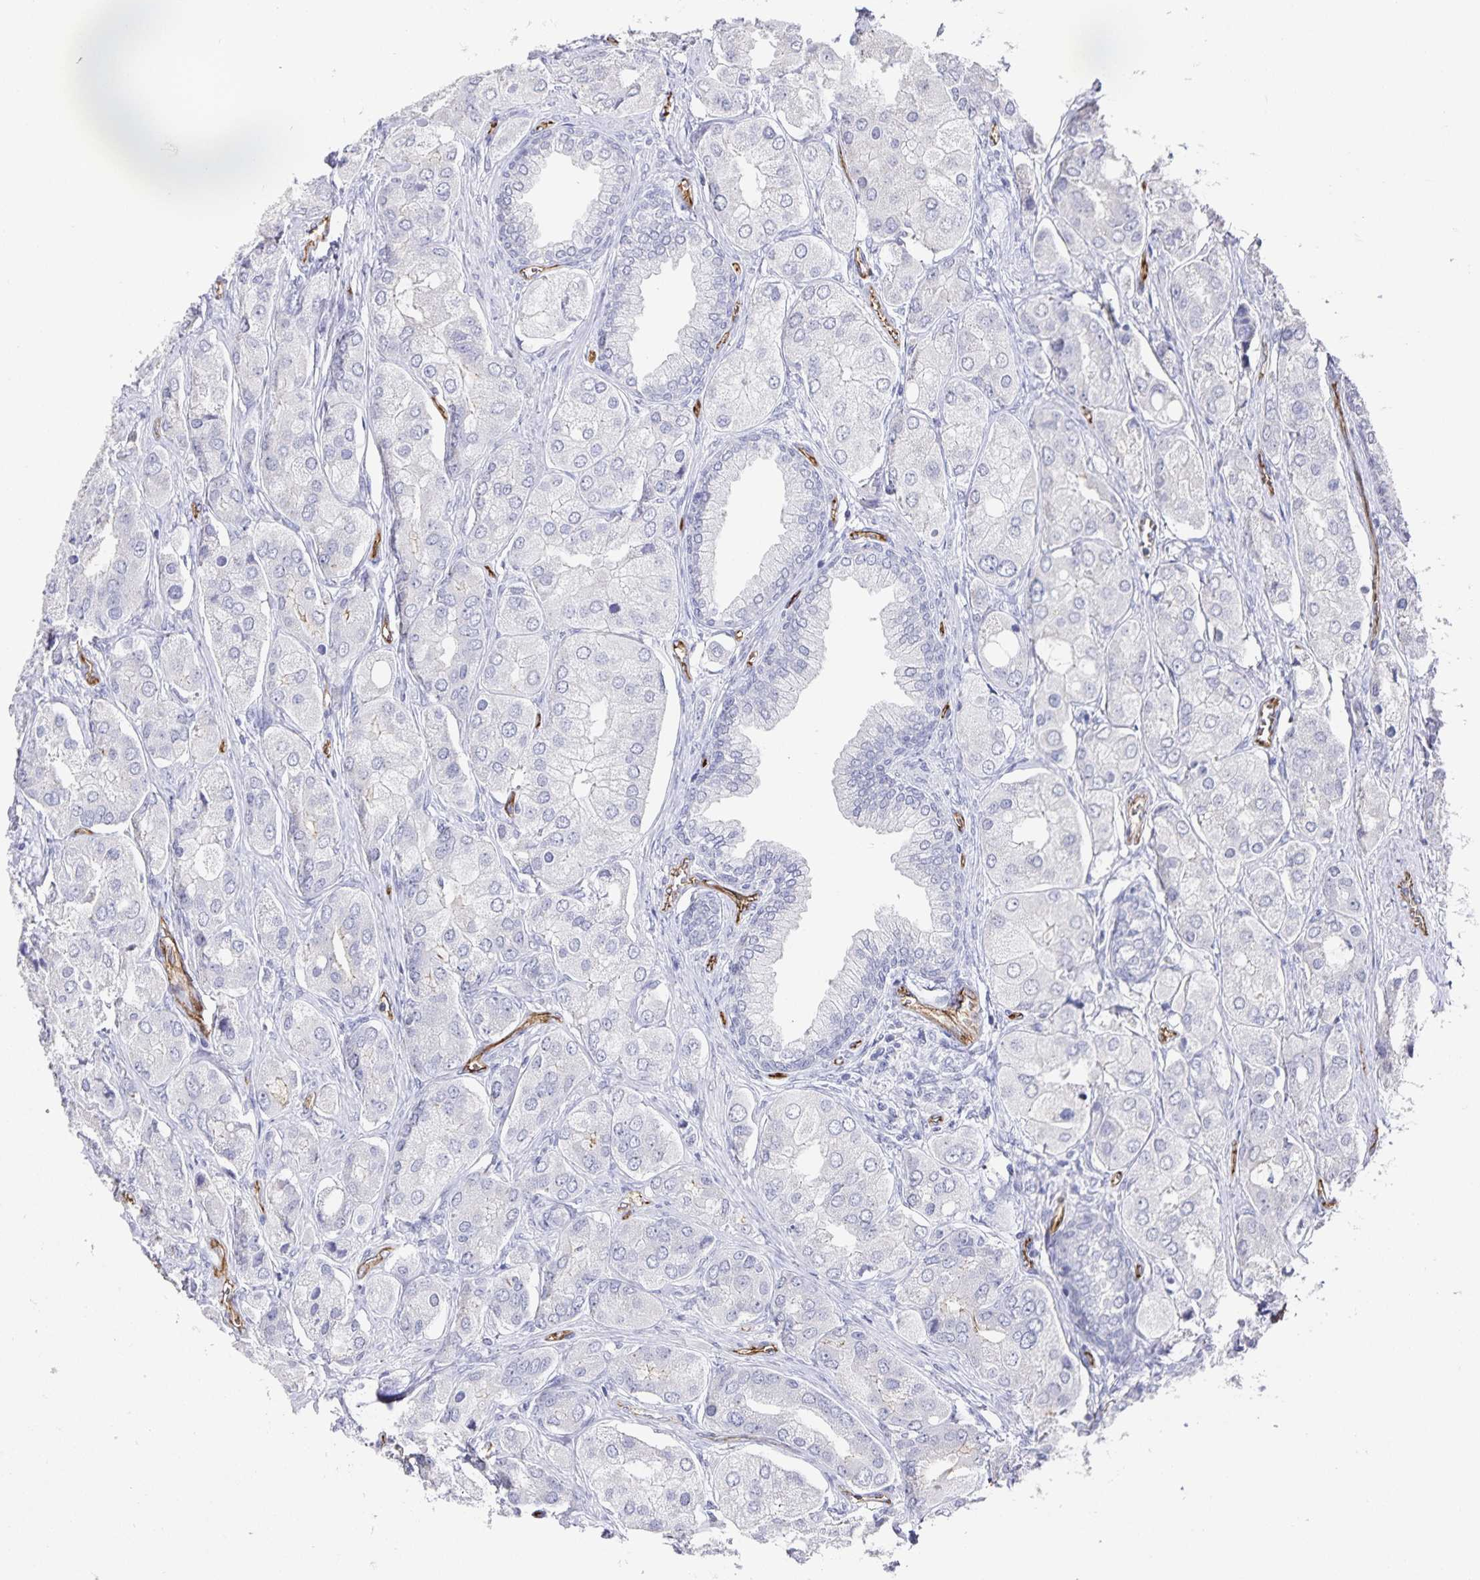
{"staining": {"intensity": "negative", "quantity": "none", "location": "none"}, "tissue": "prostate cancer", "cell_type": "Tumor cells", "image_type": "cancer", "snomed": [{"axis": "morphology", "description": "Adenocarcinoma, Low grade"}, {"axis": "topography", "description": "Prostate"}], "caption": "The image shows no significant positivity in tumor cells of prostate cancer (adenocarcinoma (low-grade)).", "gene": "PODXL", "patient": {"sex": "male", "age": 69}}